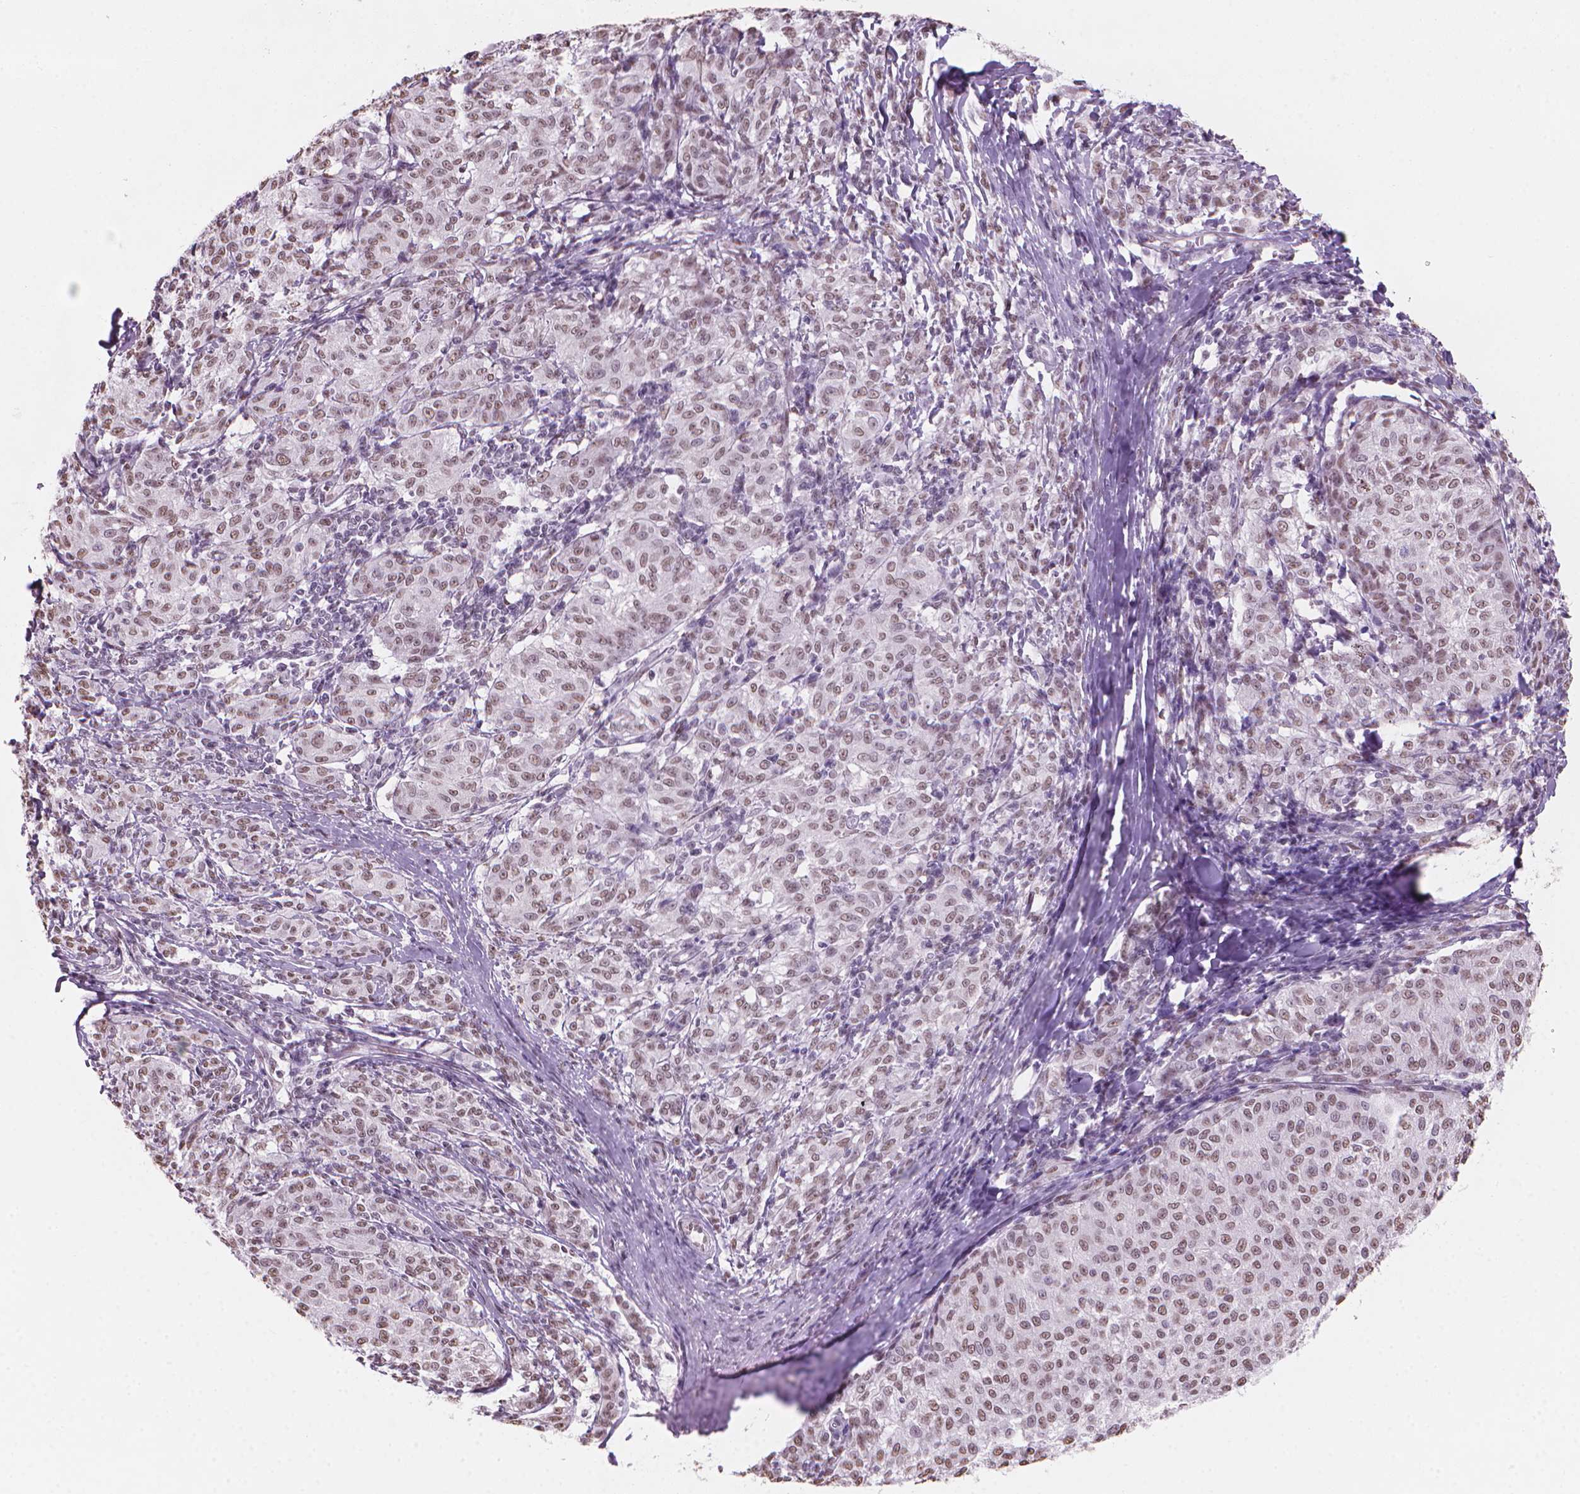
{"staining": {"intensity": "weak", "quantity": ">75%", "location": "nuclear"}, "tissue": "melanoma", "cell_type": "Tumor cells", "image_type": "cancer", "snomed": [{"axis": "morphology", "description": "Malignant melanoma, NOS"}, {"axis": "topography", "description": "Skin"}], "caption": "Melanoma stained with a protein marker demonstrates weak staining in tumor cells.", "gene": "PIAS2", "patient": {"sex": "female", "age": 72}}